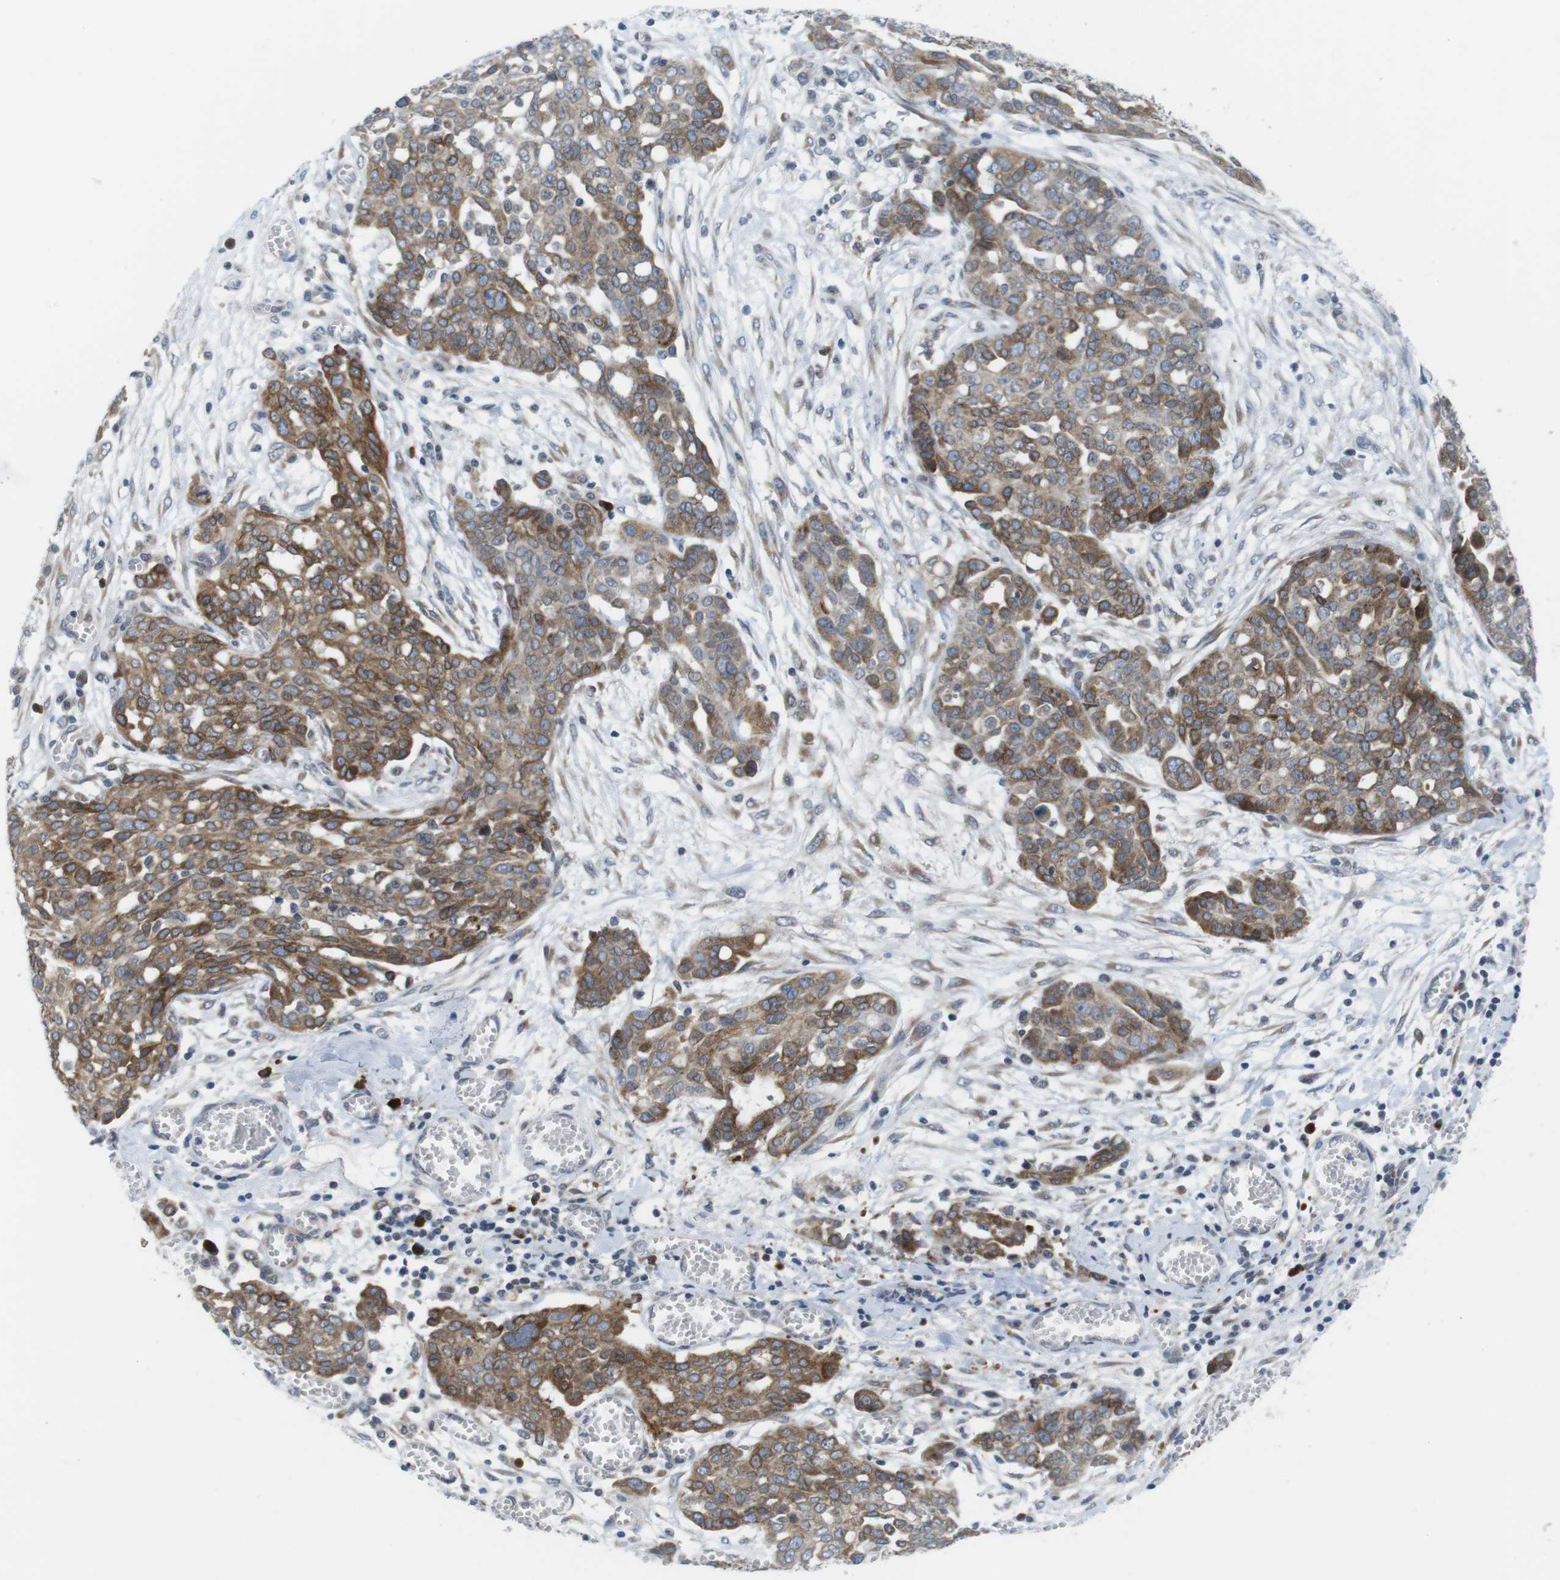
{"staining": {"intensity": "moderate", "quantity": "25%-75%", "location": "cytoplasmic/membranous"}, "tissue": "ovarian cancer", "cell_type": "Tumor cells", "image_type": "cancer", "snomed": [{"axis": "morphology", "description": "Cystadenocarcinoma, serous, NOS"}, {"axis": "topography", "description": "Soft tissue"}, {"axis": "topography", "description": "Ovary"}], "caption": "Immunohistochemical staining of ovarian serous cystadenocarcinoma displays medium levels of moderate cytoplasmic/membranous positivity in about 25%-75% of tumor cells.", "gene": "ERGIC3", "patient": {"sex": "female", "age": 57}}